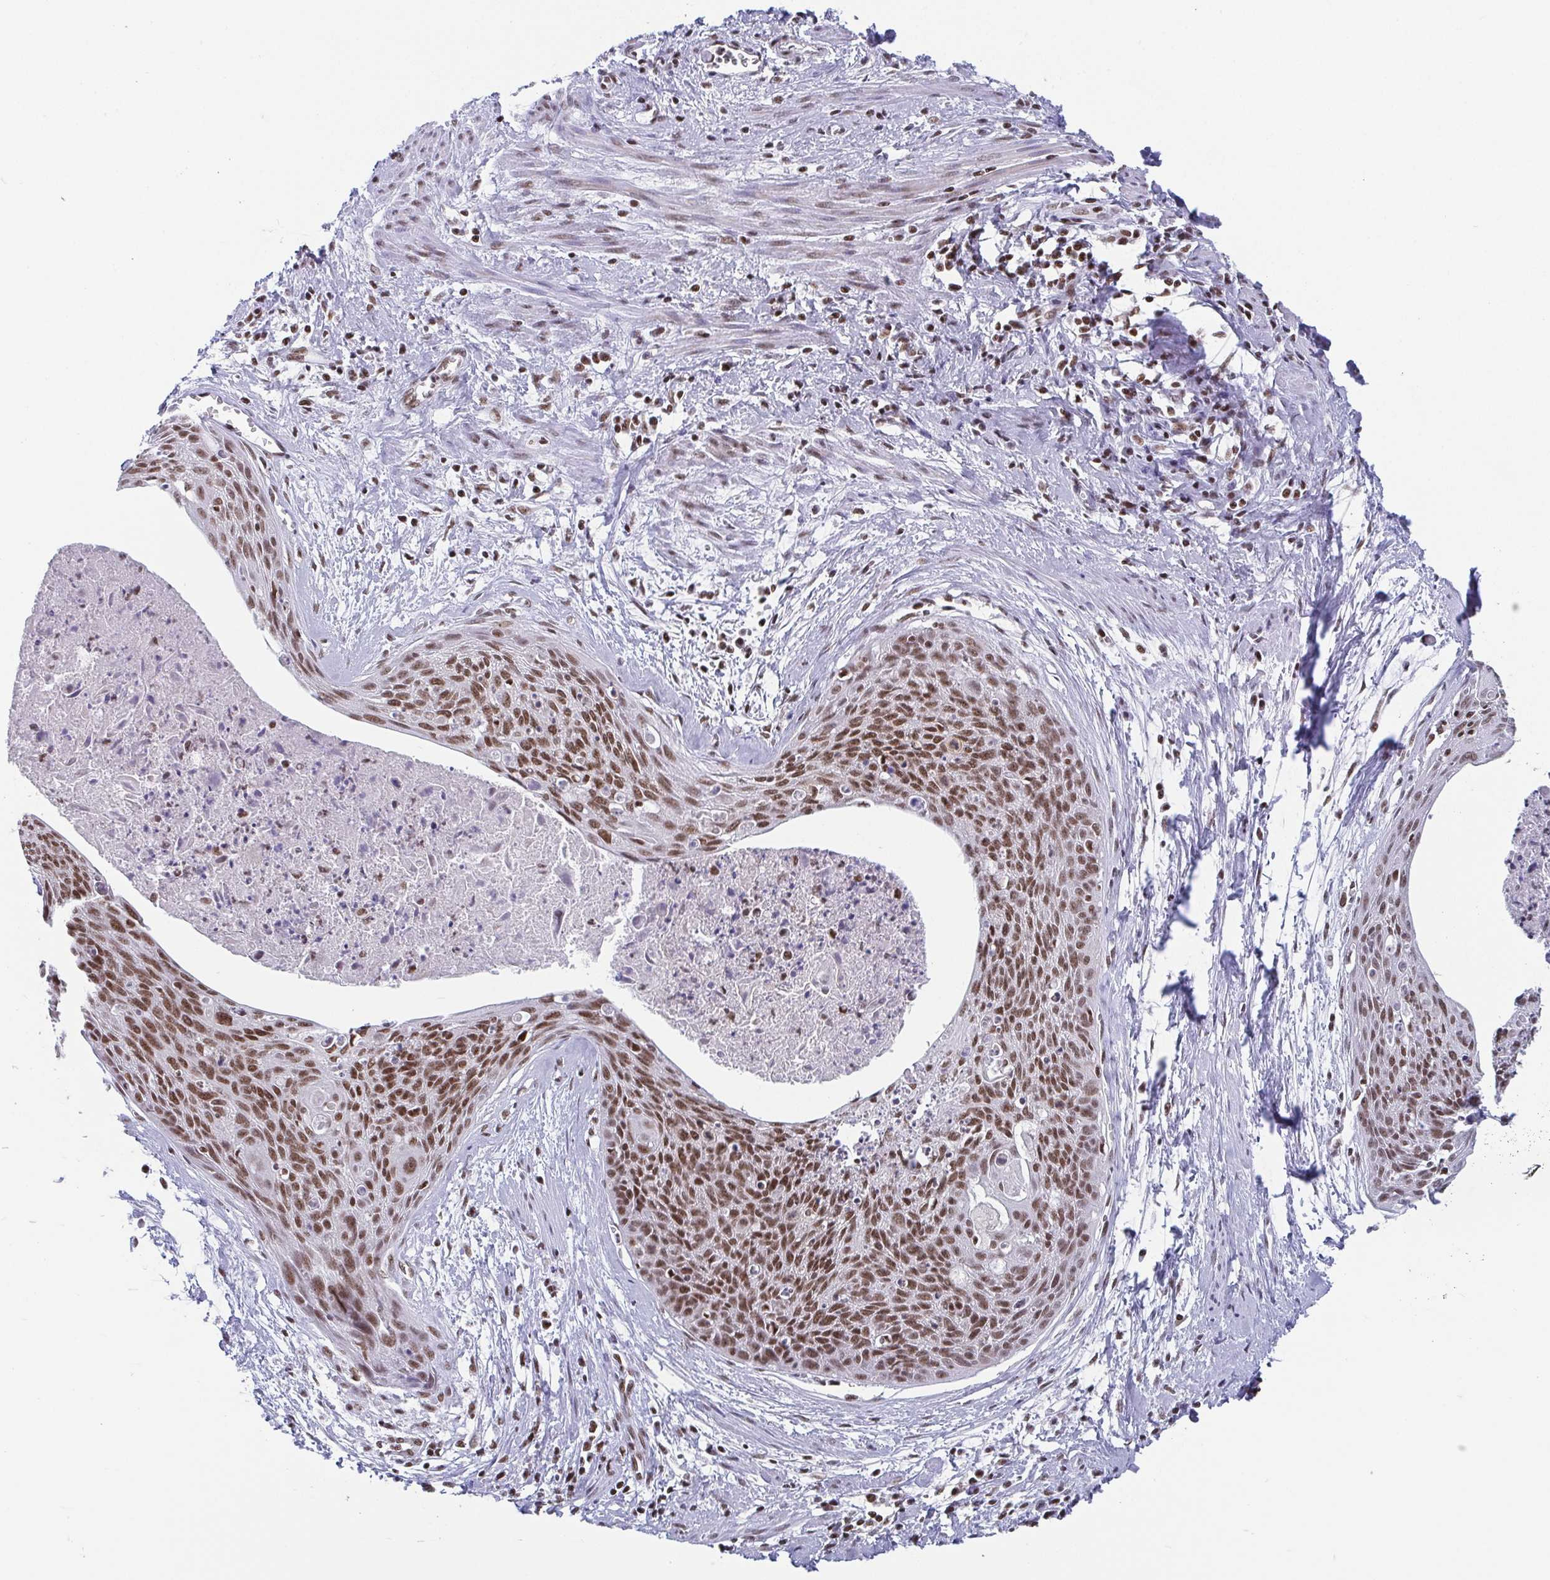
{"staining": {"intensity": "moderate", "quantity": ">75%", "location": "nuclear"}, "tissue": "cervical cancer", "cell_type": "Tumor cells", "image_type": "cancer", "snomed": [{"axis": "morphology", "description": "Squamous cell carcinoma, NOS"}, {"axis": "topography", "description": "Cervix"}], "caption": "Brown immunohistochemical staining in squamous cell carcinoma (cervical) displays moderate nuclear positivity in approximately >75% of tumor cells.", "gene": "CTCF", "patient": {"sex": "female", "age": 55}}